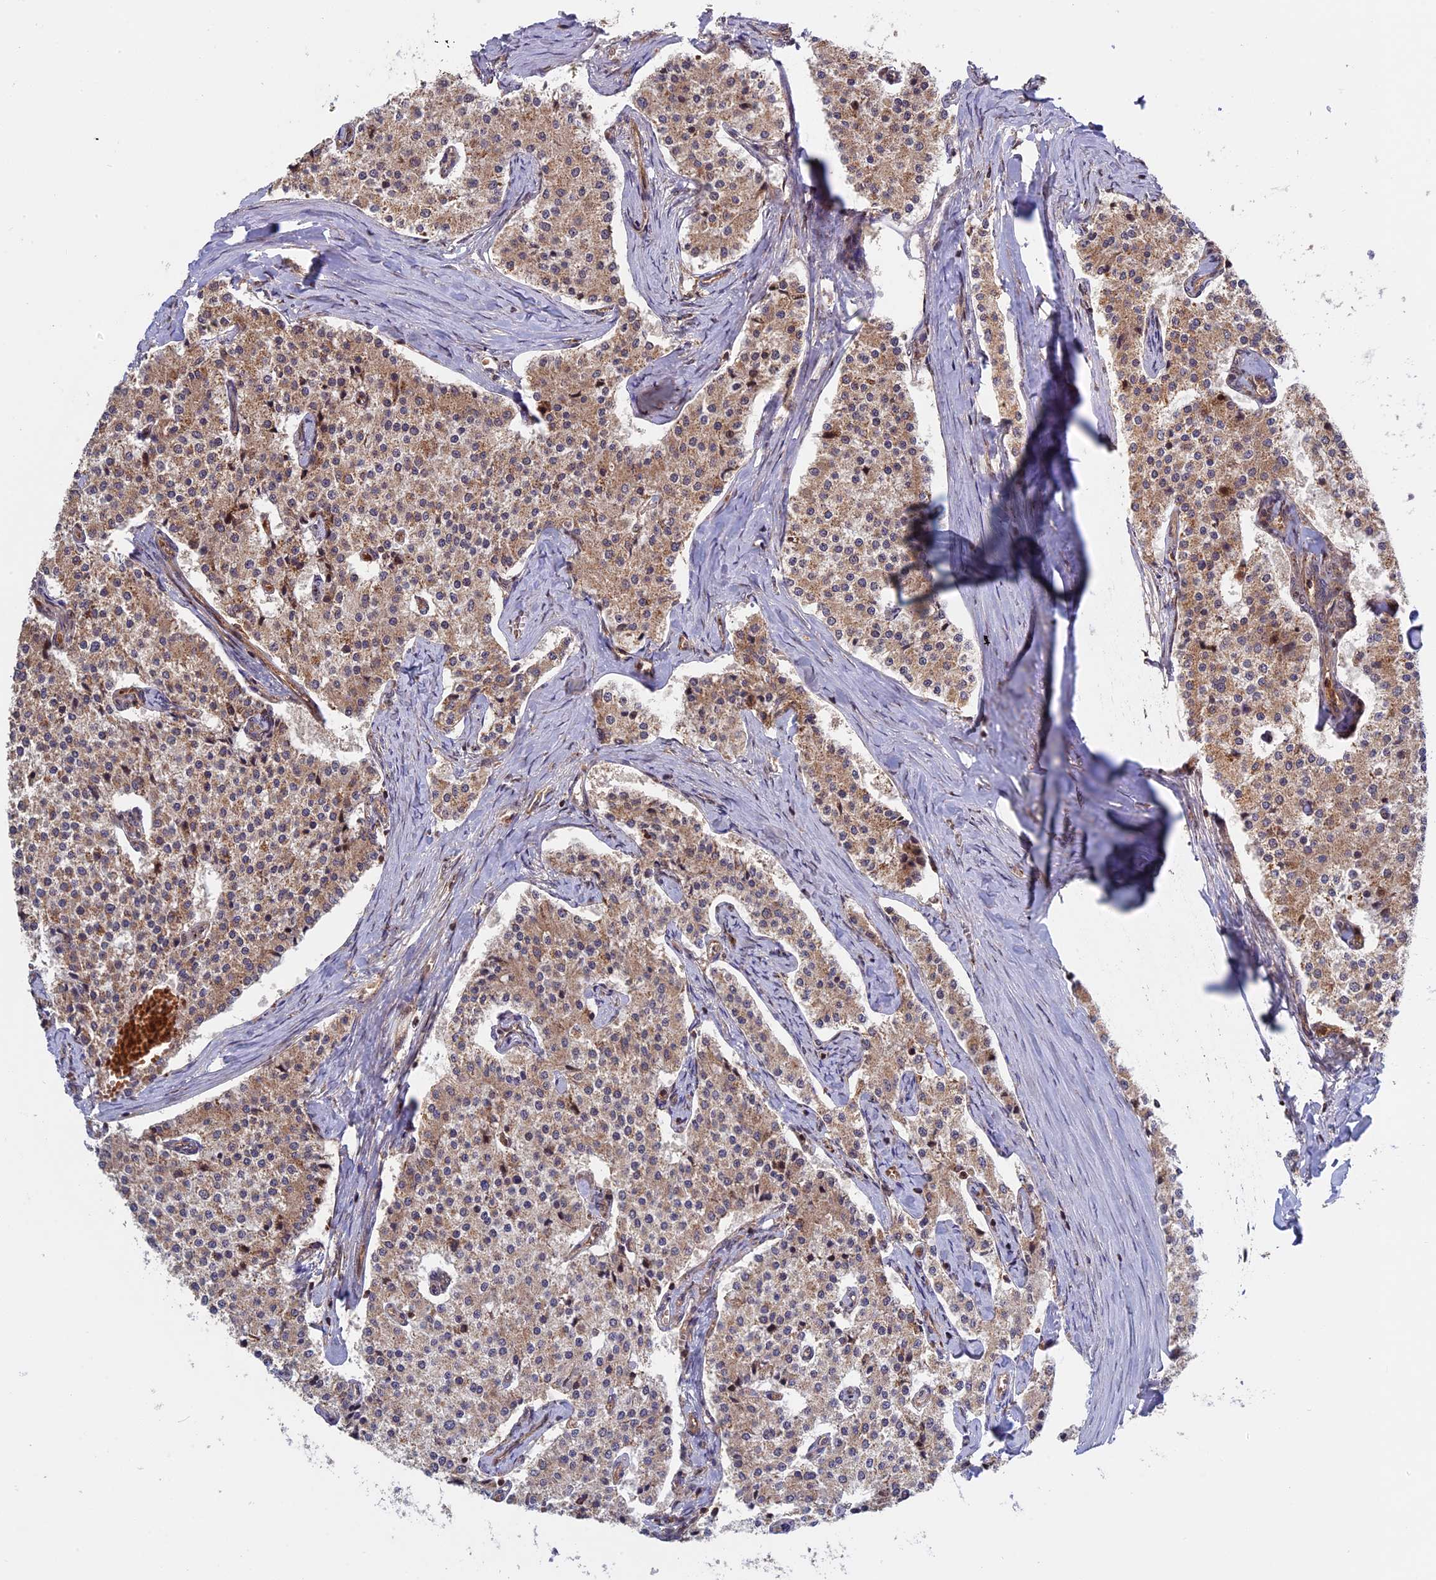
{"staining": {"intensity": "weak", "quantity": ">75%", "location": "cytoplasmic/membranous"}, "tissue": "carcinoid", "cell_type": "Tumor cells", "image_type": "cancer", "snomed": [{"axis": "morphology", "description": "Carcinoid, malignant, NOS"}, {"axis": "topography", "description": "Colon"}], "caption": "There is low levels of weak cytoplasmic/membranous positivity in tumor cells of malignant carcinoid, as demonstrated by immunohistochemical staining (brown color).", "gene": "FERMT1", "patient": {"sex": "female", "age": 52}}